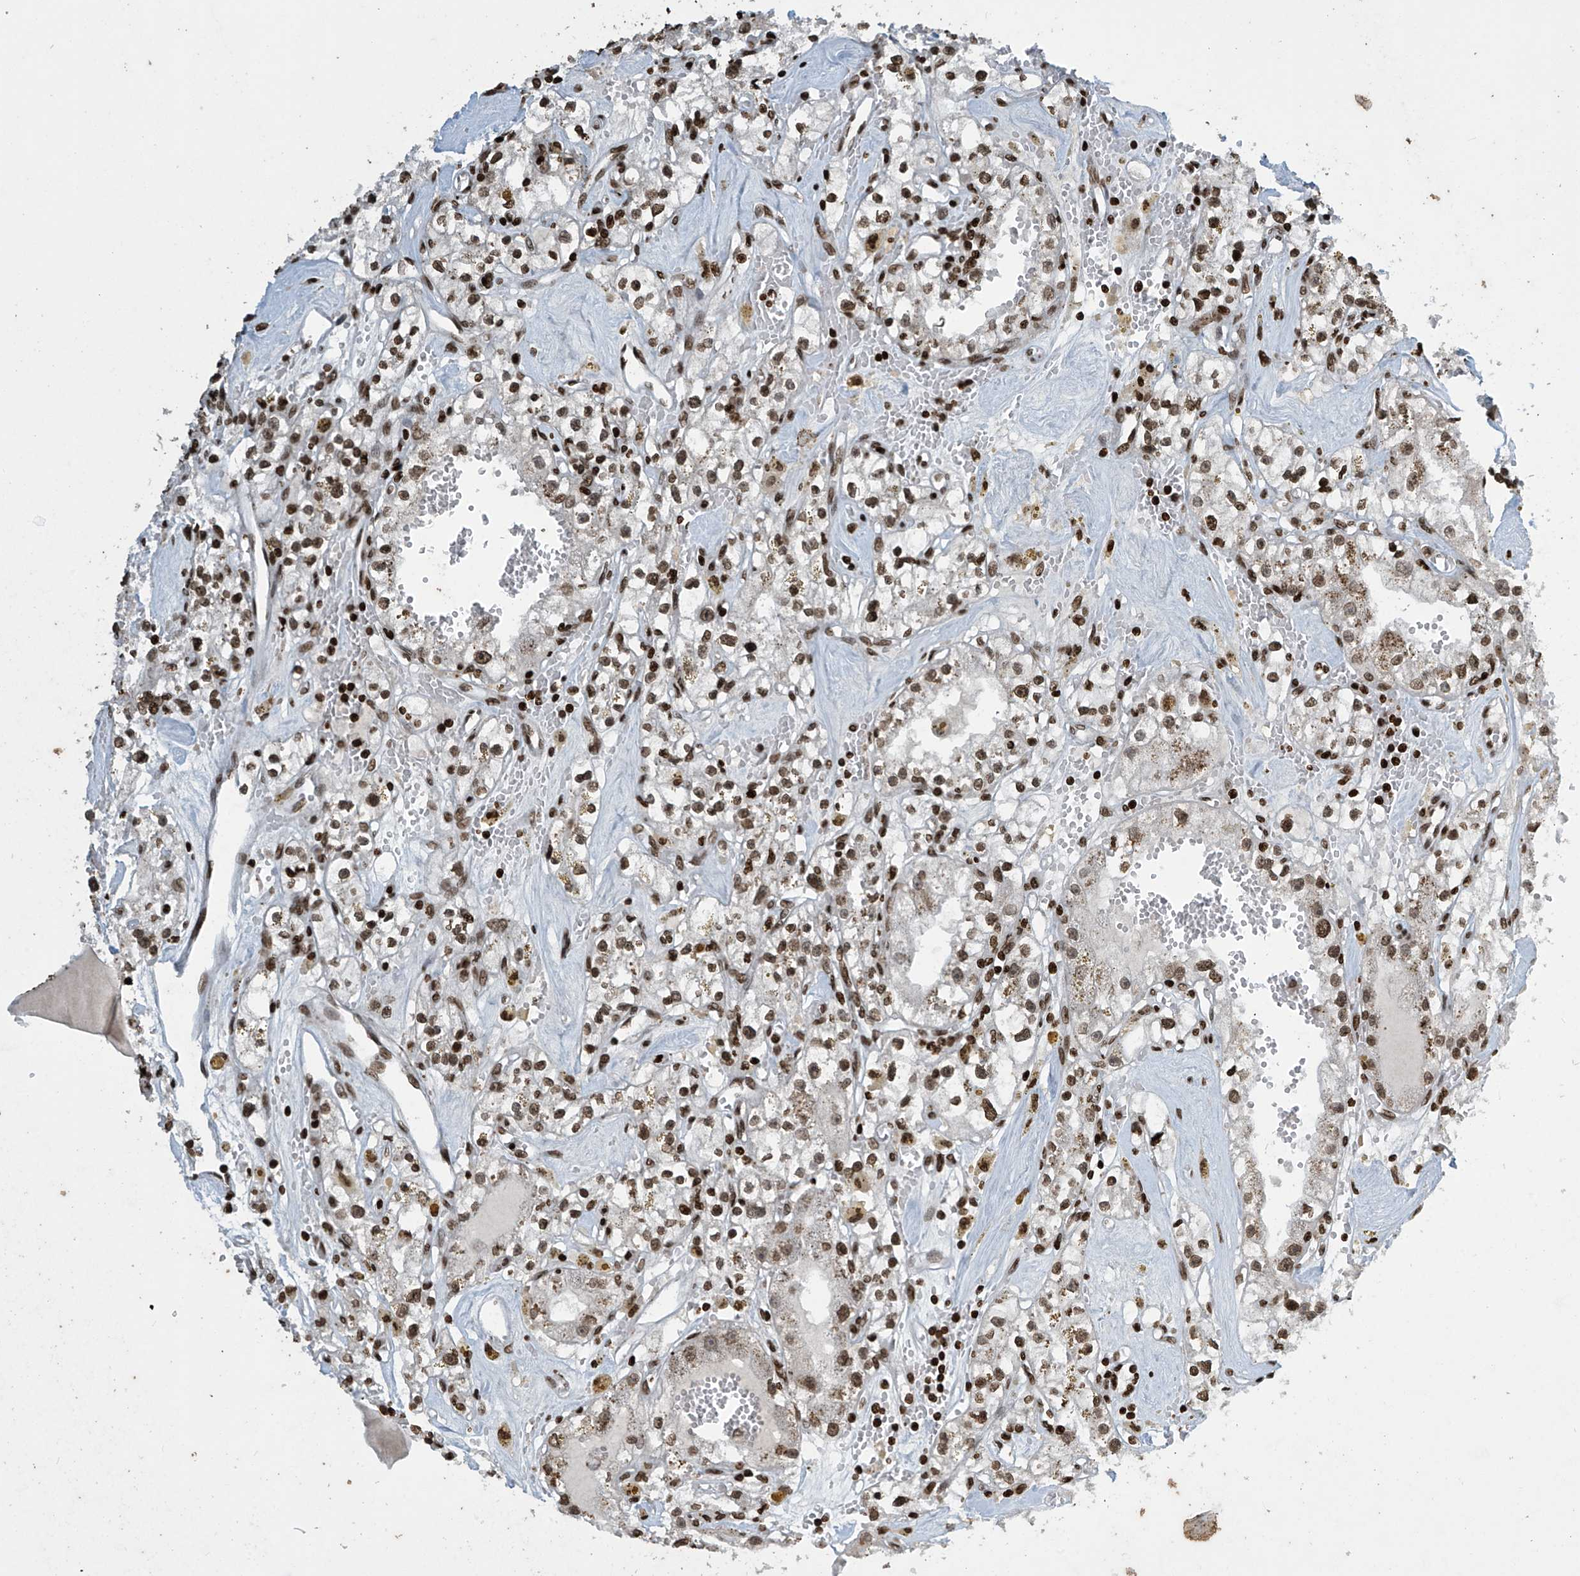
{"staining": {"intensity": "strong", "quantity": ">75%", "location": "nuclear"}, "tissue": "renal cancer", "cell_type": "Tumor cells", "image_type": "cancer", "snomed": [{"axis": "morphology", "description": "Adenocarcinoma, NOS"}, {"axis": "topography", "description": "Kidney"}], "caption": "An image showing strong nuclear expression in approximately >75% of tumor cells in renal cancer, as visualized by brown immunohistochemical staining.", "gene": "H4C16", "patient": {"sex": "male", "age": 56}}